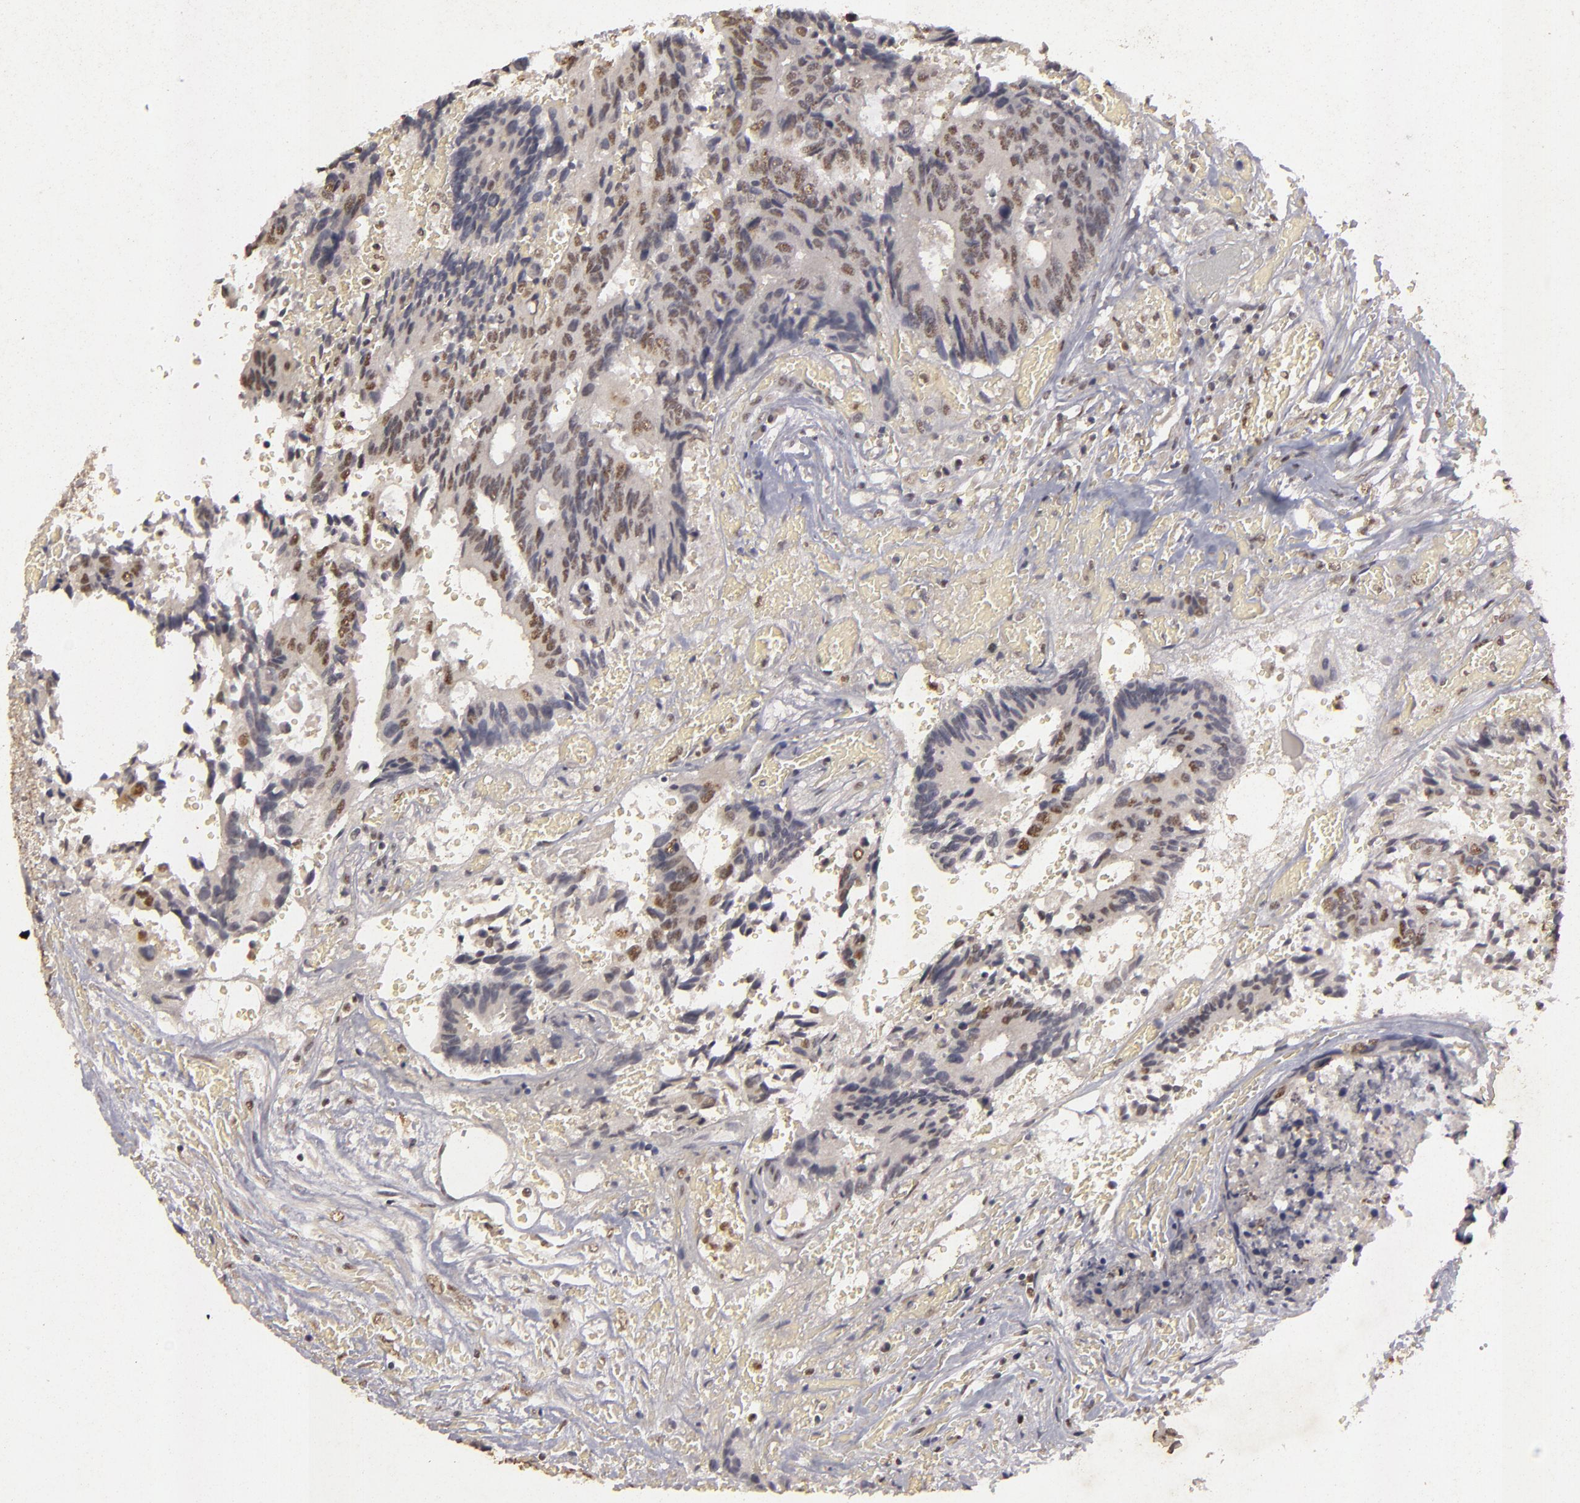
{"staining": {"intensity": "weak", "quantity": "25%-75%", "location": "nuclear"}, "tissue": "colorectal cancer", "cell_type": "Tumor cells", "image_type": "cancer", "snomed": [{"axis": "morphology", "description": "Adenocarcinoma, NOS"}, {"axis": "topography", "description": "Rectum"}], "caption": "Protein staining of adenocarcinoma (colorectal) tissue exhibits weak nuclear expression in about 25%-75% of tumor cells. The staining was performed using DAB, with brown indicating positive protein expression. Nuclei are stained blue with hematoxylin.", "gene": "CBX3", "patient": {"sex": "male", "age": 55}}